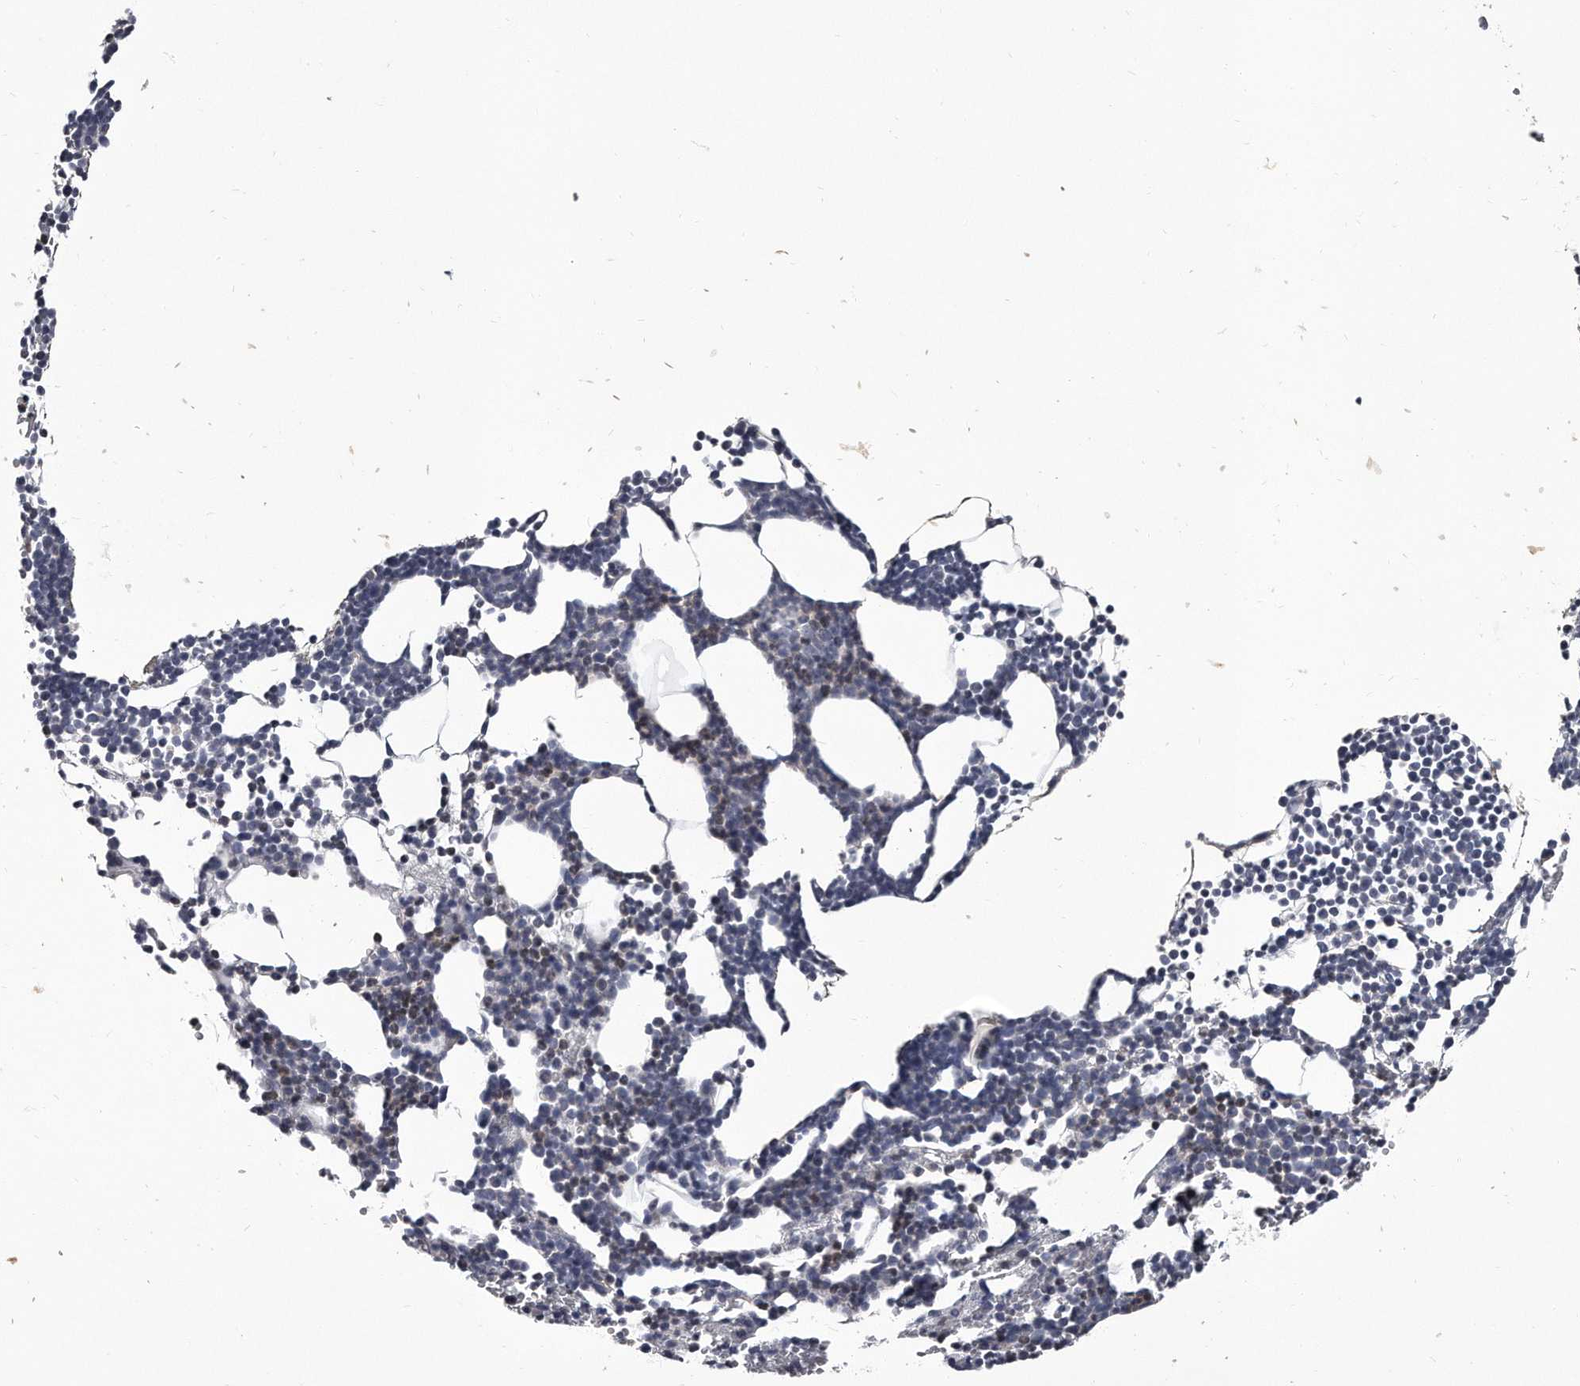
{"staining": {"intensity": "weak", "quantity": "<25%", "location": "cytoplasmic/membranous"}, "tissue": "bone marrow", "cell_type": "Hematopoietic cells", "image_type": "normal", "snomed": [{"axis": "morphology", "description": "Normal tissue, NOS"}, {"axis": "topography", "description": "Bone marrow"}], "caption": "Immunohistochemistry of normal human bone marrow demonstrates no expression in hematopoietic cells. (DAB (3,3'-diaminobenzidine) immunohistochemistry (IHC), high magnification).", "gene": "GAPVD1", "patient": {"sex": "female", "age": 67}}